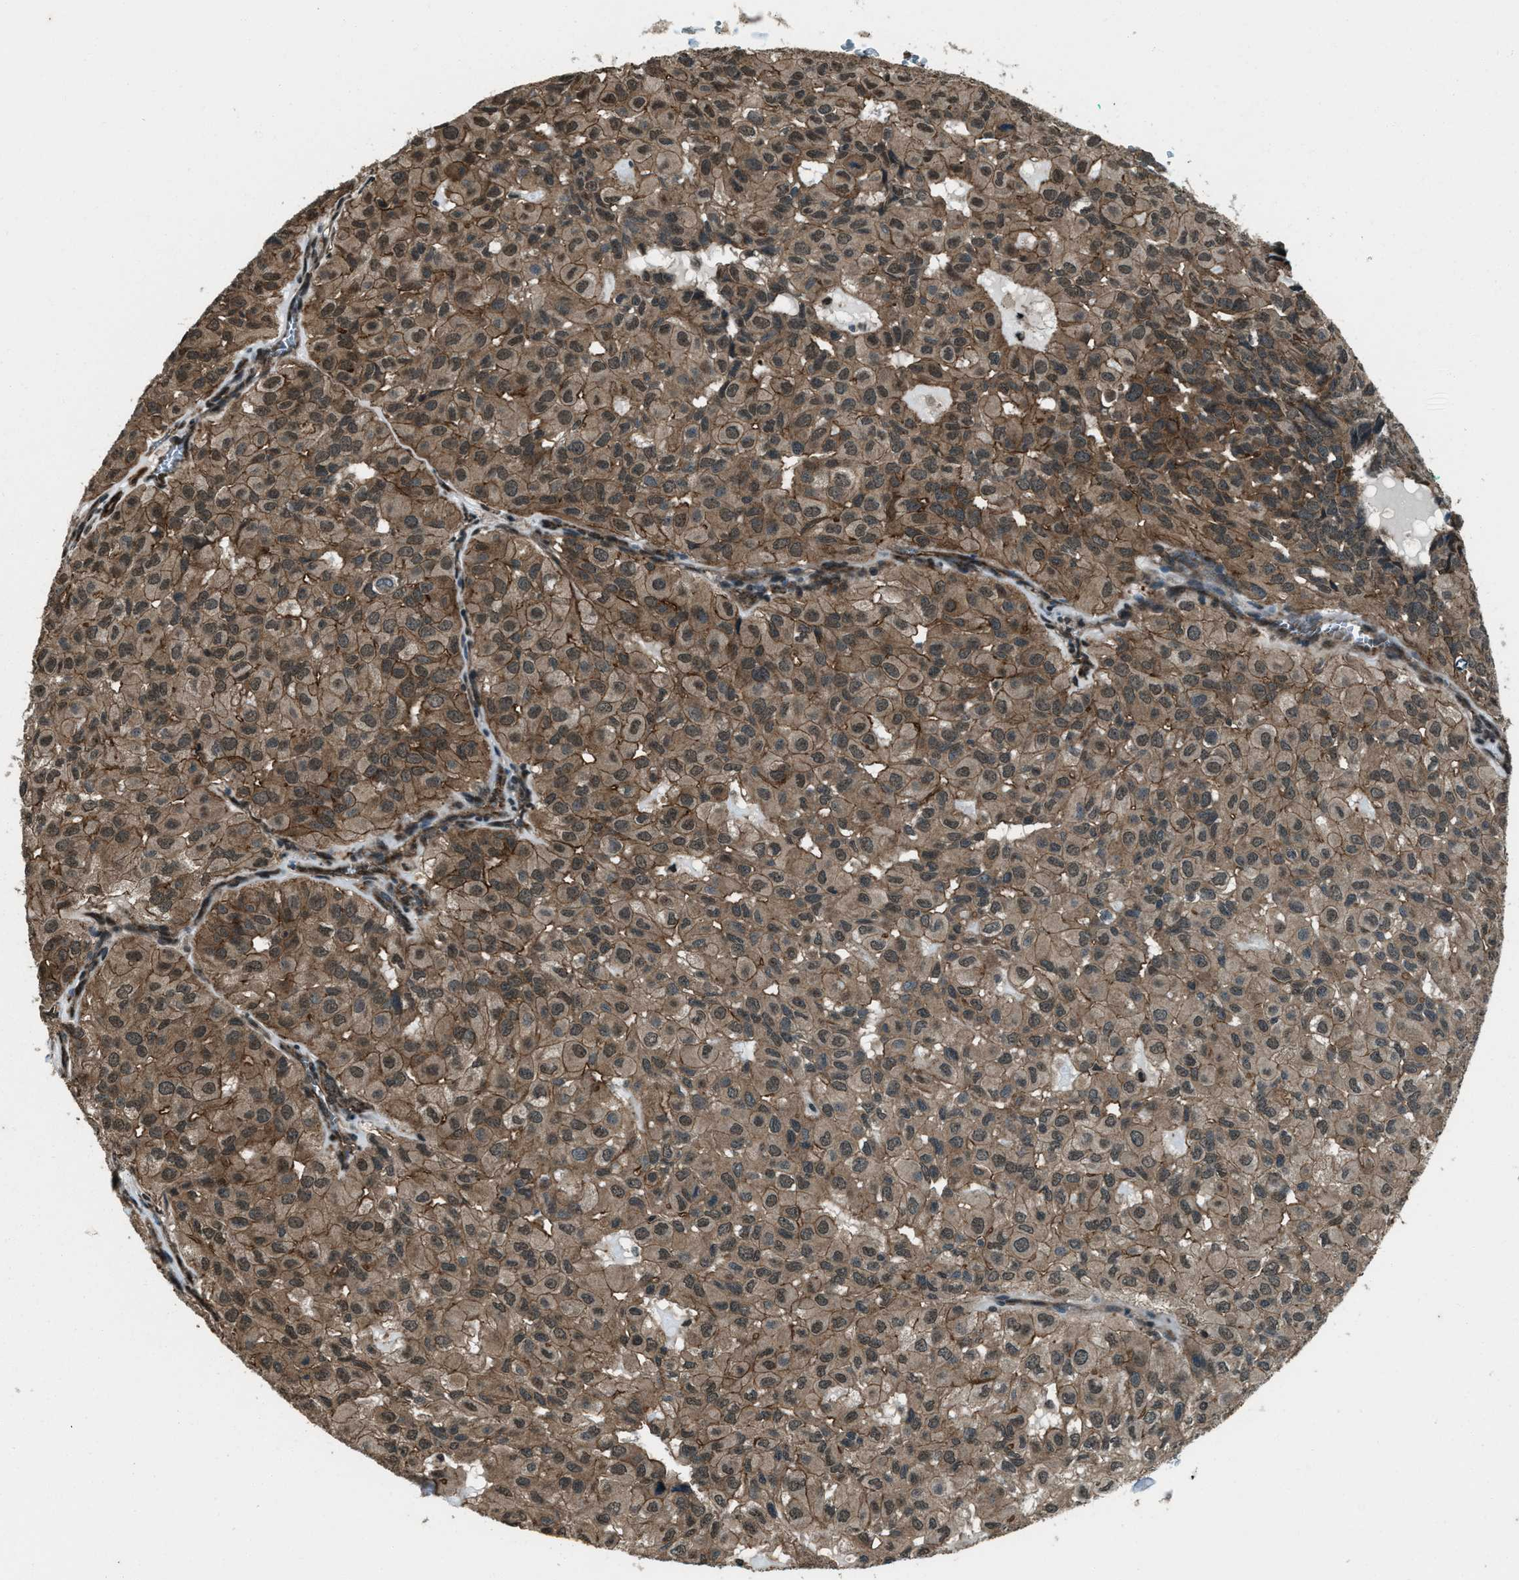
{"staining": {"intensity": "moderate", "quantity": ">75%", "location": "cytoplasmic/membranous"}, "tissue": "head and neck cancer", "cell_type": "Tumor cells", "image_type": "cancer", "snomed": [{"axis": "morphology", "description": "Adenocarcinoma, NOS"}, {"axis": "topography", "description": "Salivary gland, NOS"}, {"axis": "topography", "description": "Head-Neck"}], "caption": "This histopathology image demonstrates head and neck adenocarcinoma stained with IHC to label a protein in brown. The cytoplasmic/membranous of tumor cells show moderate positivity for the protein. Nuclei are counter-stained blue.", "gene": "SVIL", "patient": {"sex": "female", "age": 76}}